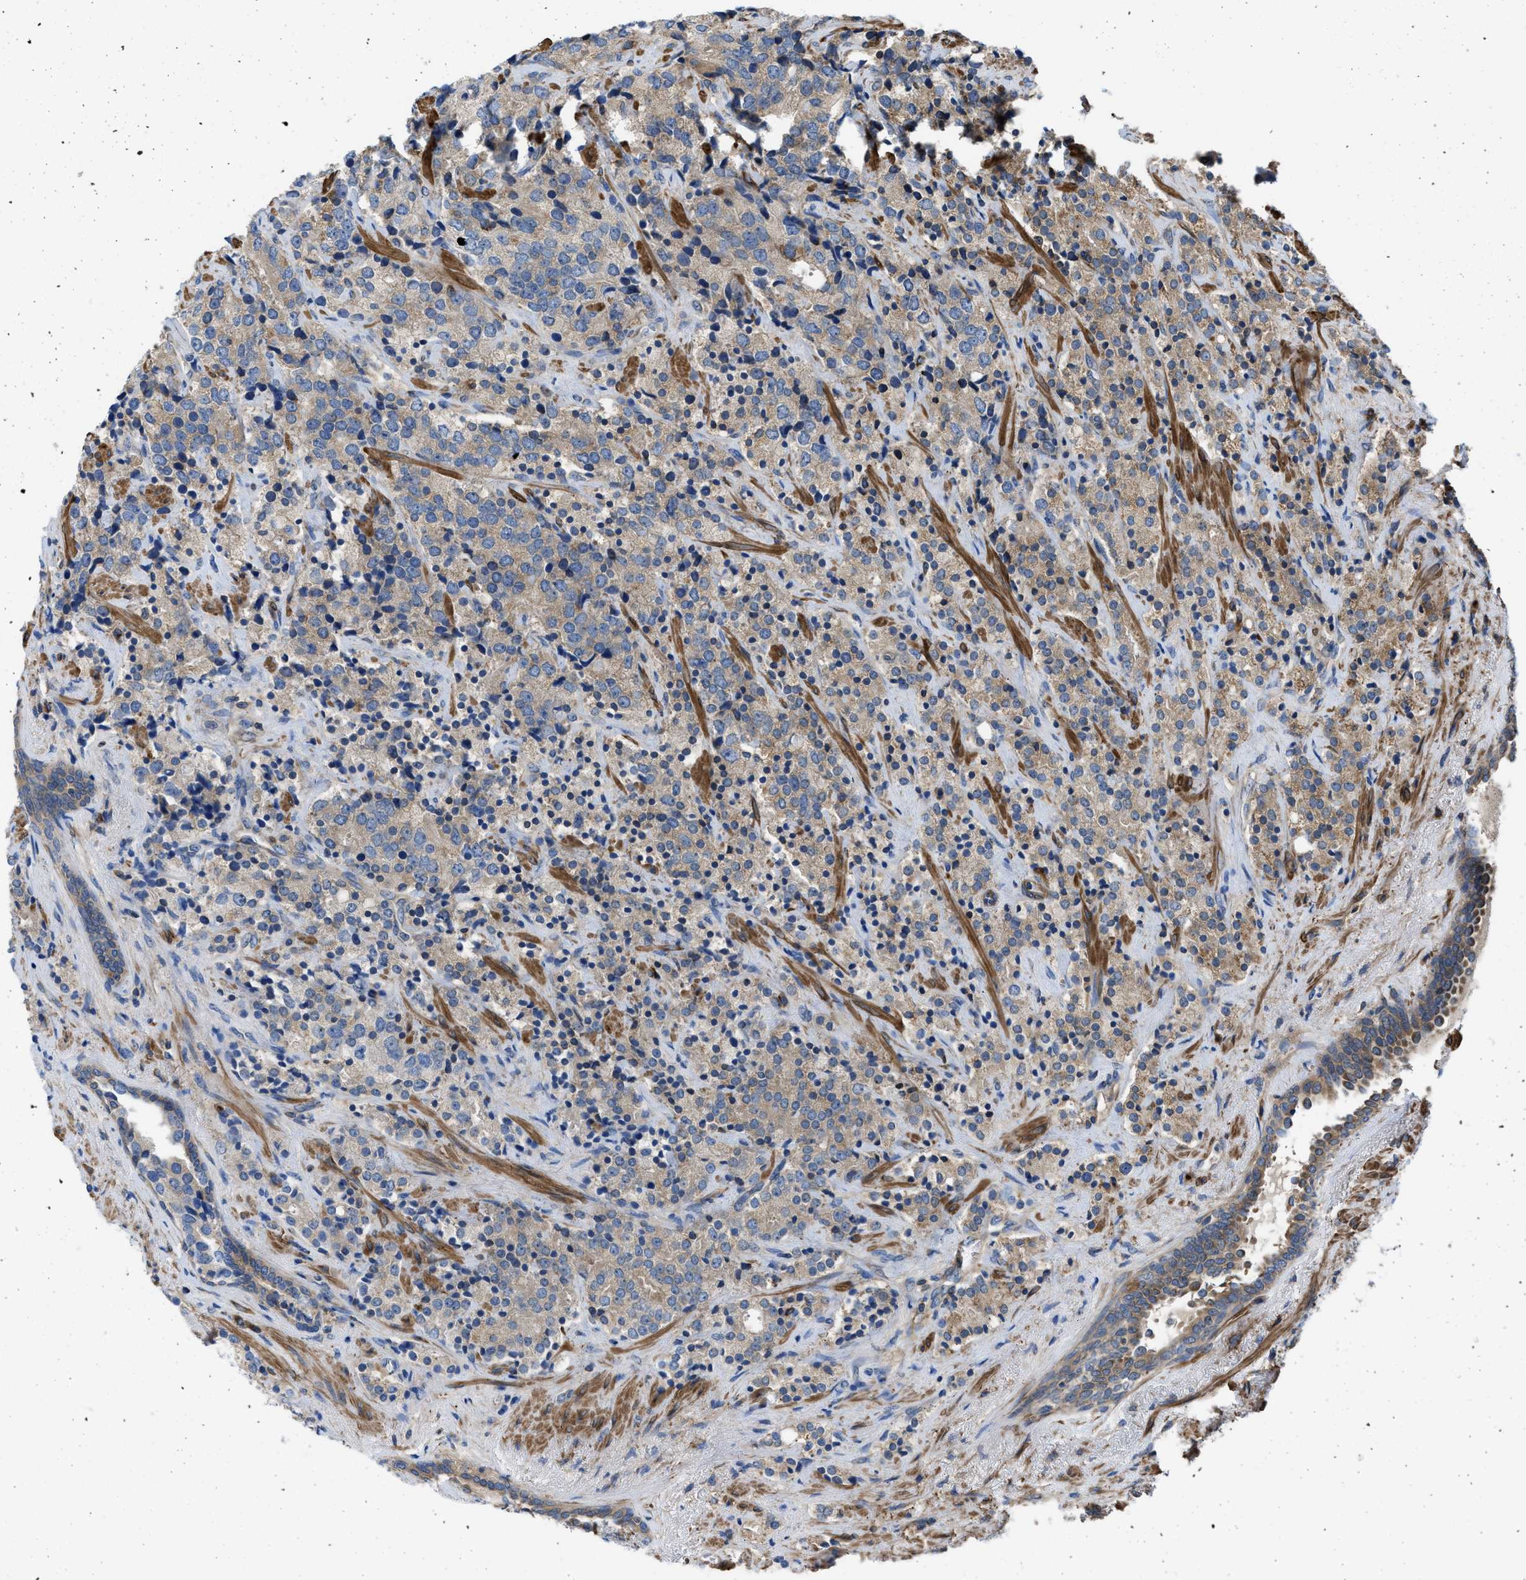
{"staining": {"intensity": "weak", "quantity": ">75%", "location": "cytoplasmic/membranous"}, "tissue": "prostate cancer", "cell_type": "Tumor cells", "image_type": "cancer", "snomed": [{"axis": "morphology", "description": "Adenocarcinoma, High grade"}, {"axis": "topography", "description": "Prostate"}], "caption": "Brown immunohistochemical staining in prostate high-grade adenocarcinoma demonstrates weak cytoplasmic/membranous expression in approximately >75% of tumor cells.", "gene": "CHKB", "patient": {"sex": "male", "age": 71}}